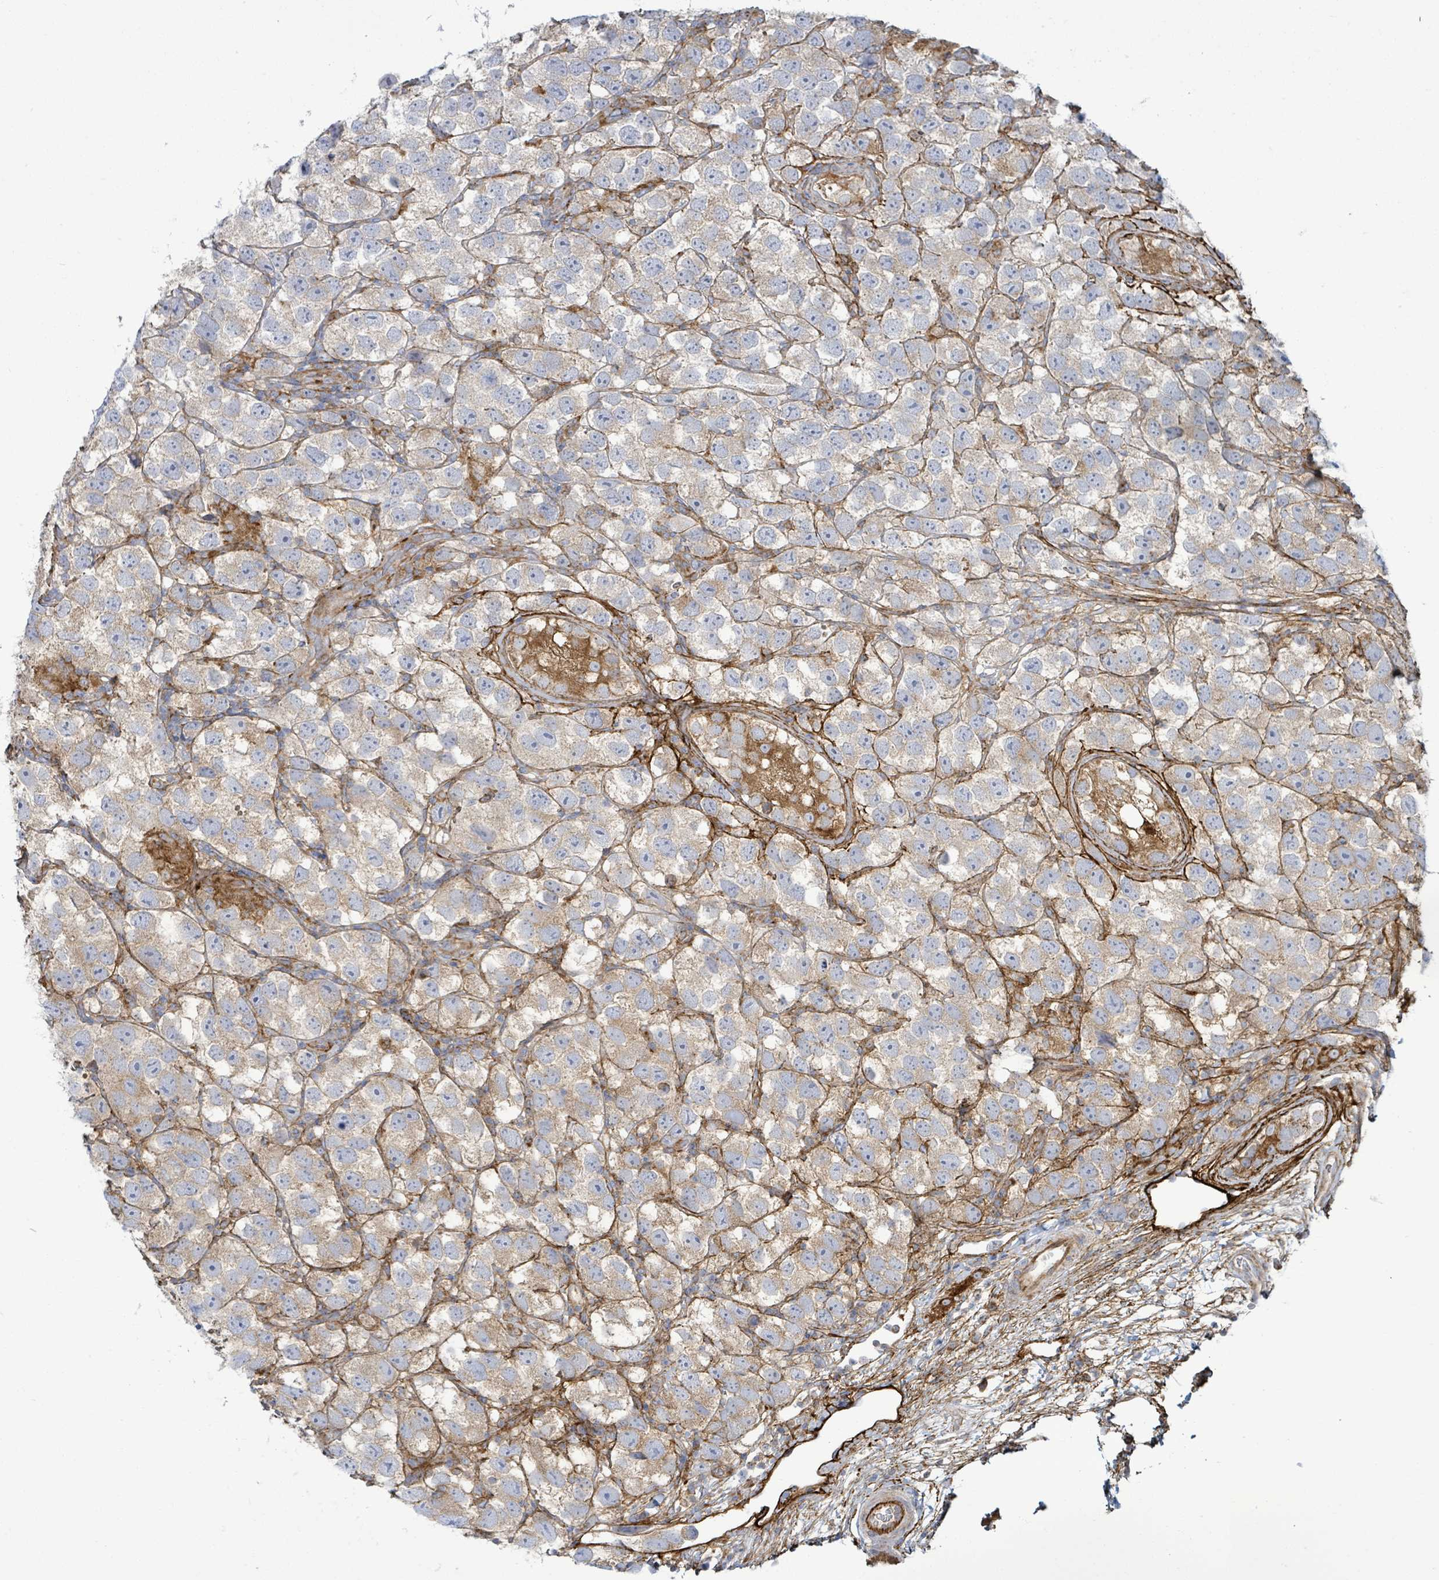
{"staining": {"intensity": "negative", "quantity": "none", "location": "none"}, "tissue": "testis cancer", "cell_type": "Tumor cells", "image_type": "cancer", "snomed": [{"axis": "morphology", "description": "Seminoma, NOS"}, {"axis": "topography", "description": "Testis"}], "caption": "High power microscopy micrograph of an IHC micrograph of testis cancer (seminoma), revealing no significant staining in tumor cells.", "gene": "EGFL7", "patient": {"sex": "male", "age": 26}}